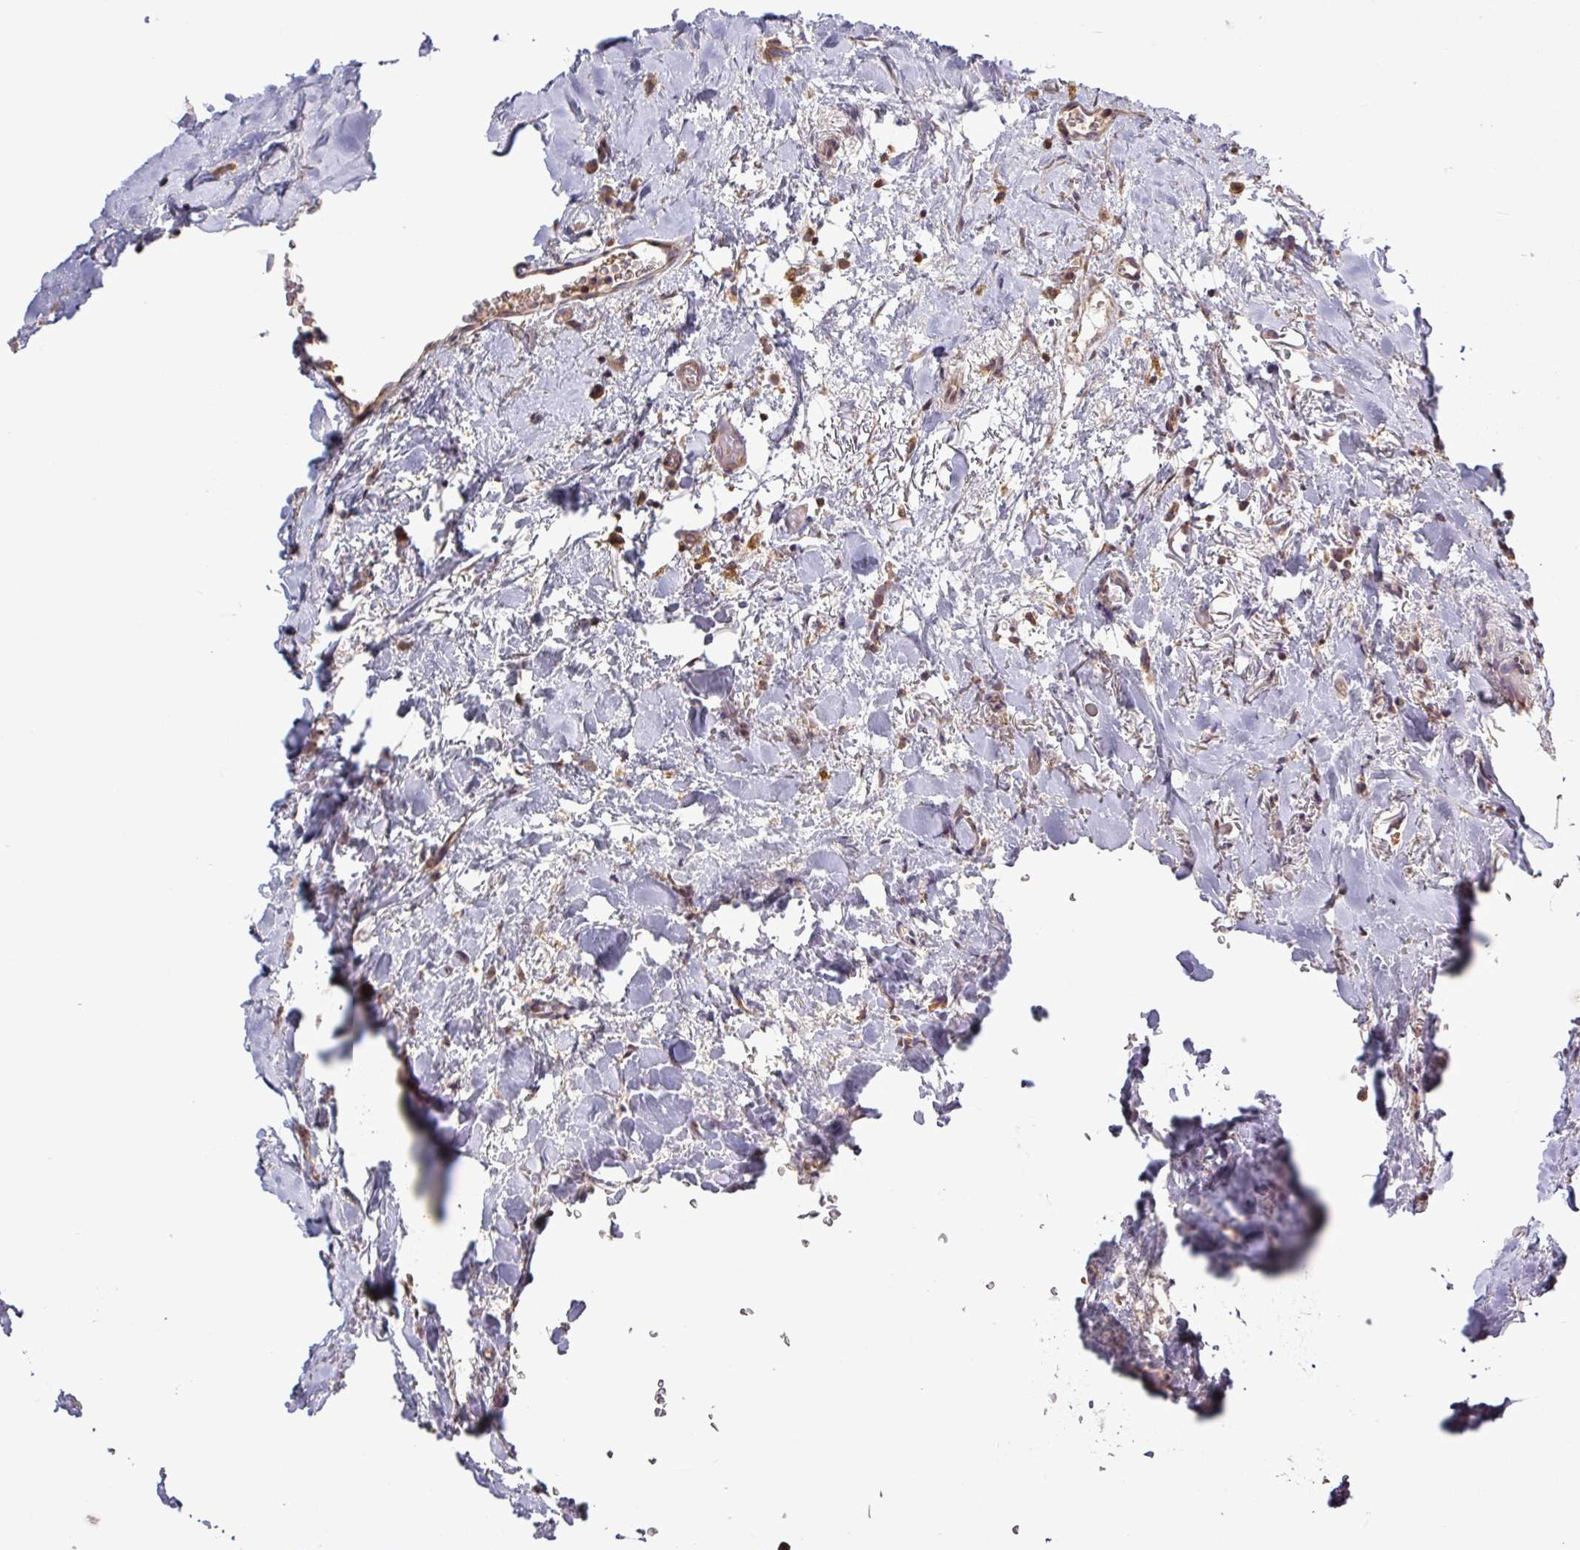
{"staining": {"intensity": "moderate", "quantity": ">75%", "location": "cytoplasmic/membranous"}, "tissue": "breast cancer", "cell_type": "Tumor cells", "image_type": "cancer", "snomed": [{"axis": "morphology", "description": "Lobular carcinoma"}, {"axis": "topography", "description": "Breast"}], "caption": "Immunohistochemical staining of human breast cancer (lobular carcinoma) shows medium levels of moderate cytoplasmic/membranous protein expression in approximately >75% of tumor cells. Immunohistochemistry stains the protein in brown and the nuclei are stained blue.", "gene": "SFTPB", "patient": {"sex": "female", "age": 84}}